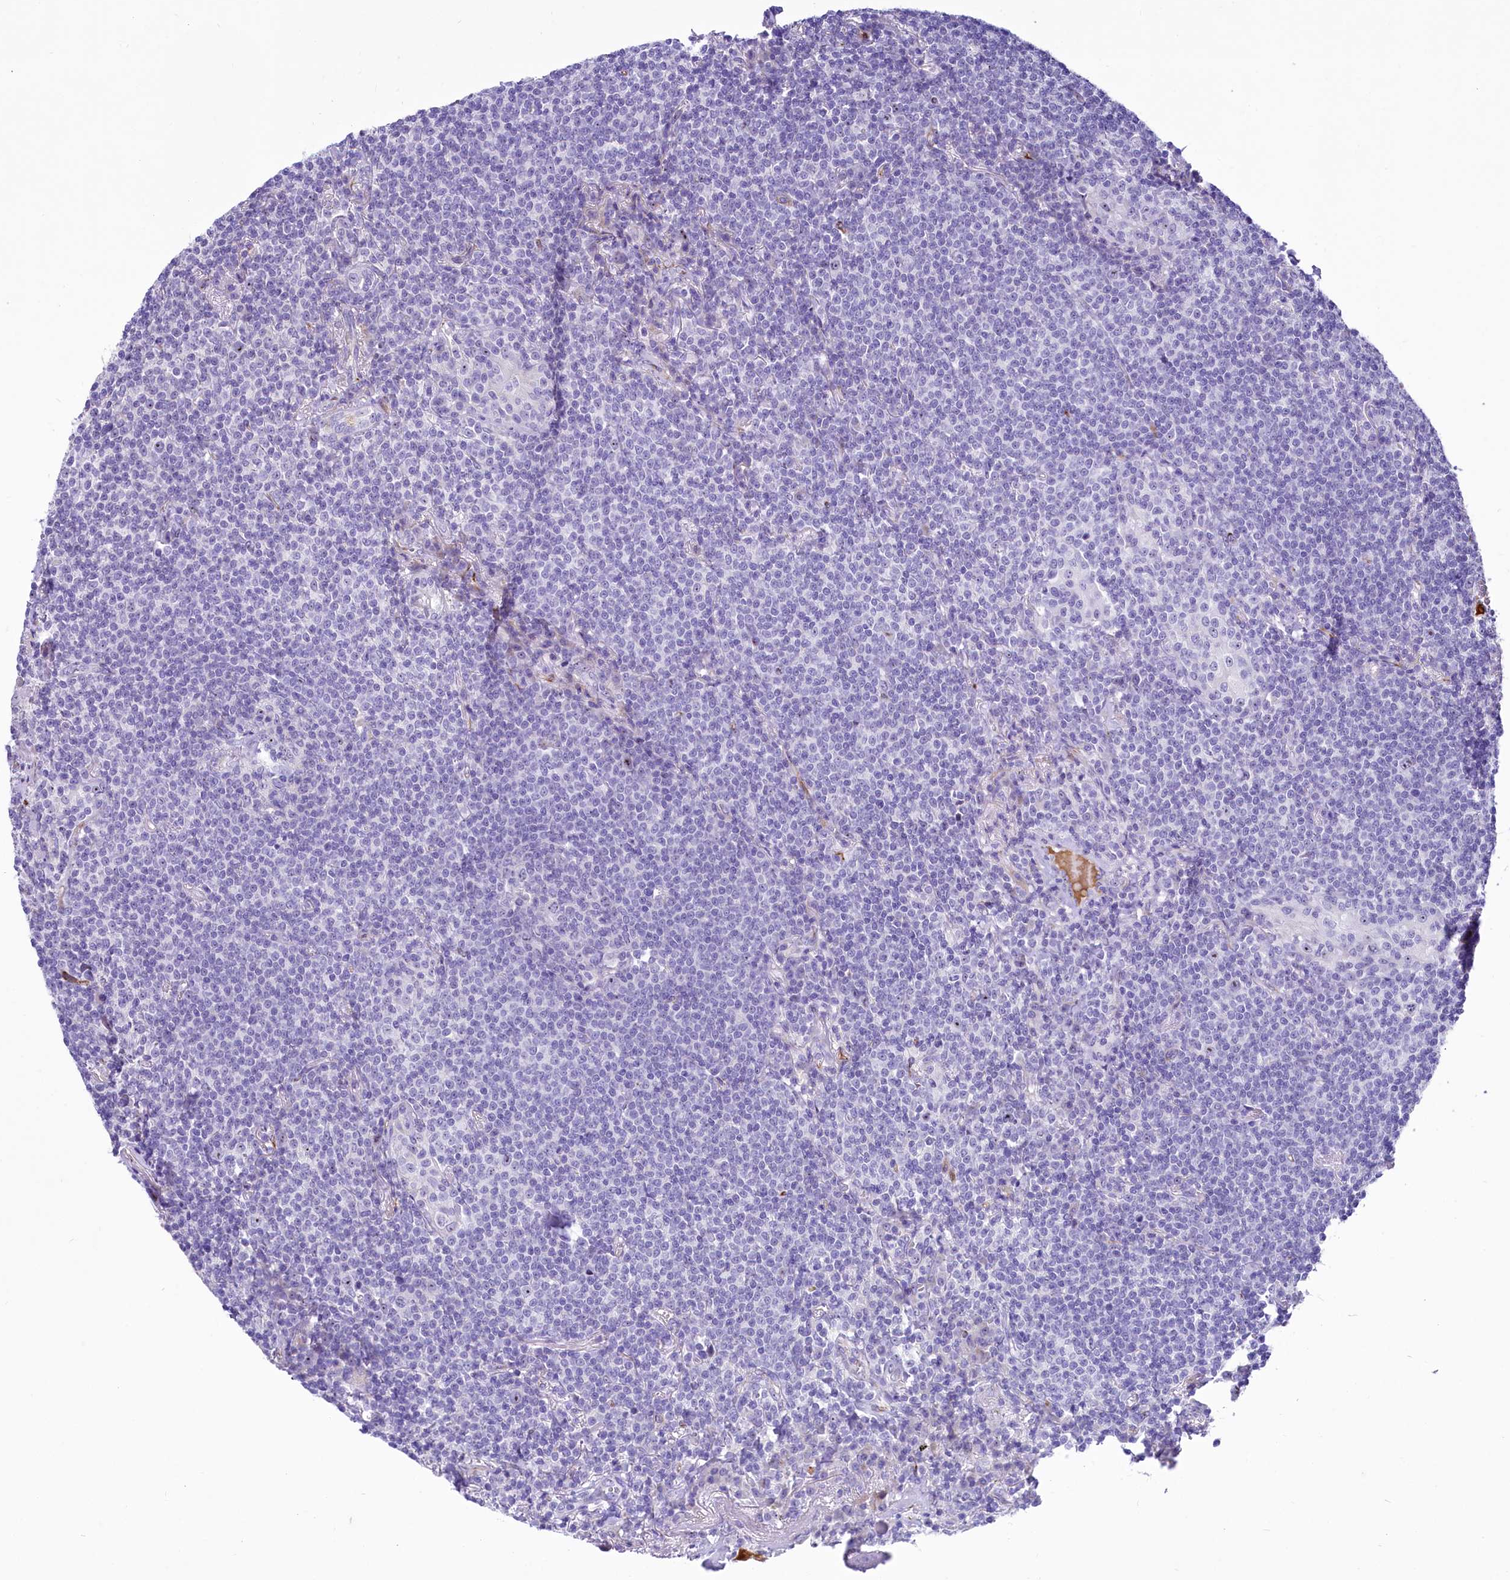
{"staining": {"intensity": "negative", "quantity": "none", "location": "none"}, "tissue": "lymphoma", "cell_type": "Tumor cells", "image_type": "cancer", "snomed": [{"axis": "morphology", "description": "Malignant lymphoma, non-Hodgkin's type, Low grade"}, {"axis": "topography", "description": "Lung"}], "caption": "High magnification brightfield microscopy of malignant lymphoma, non-Hodgkin's type (low-grade) stained with DAB (3,3'-diaminobenzidine) (brown) and counterstained with hematoxylin (blue): tumor cells show no significant expression.", "gene": "SH3TC2", "patient": {"sex": "female", "age": 71}}